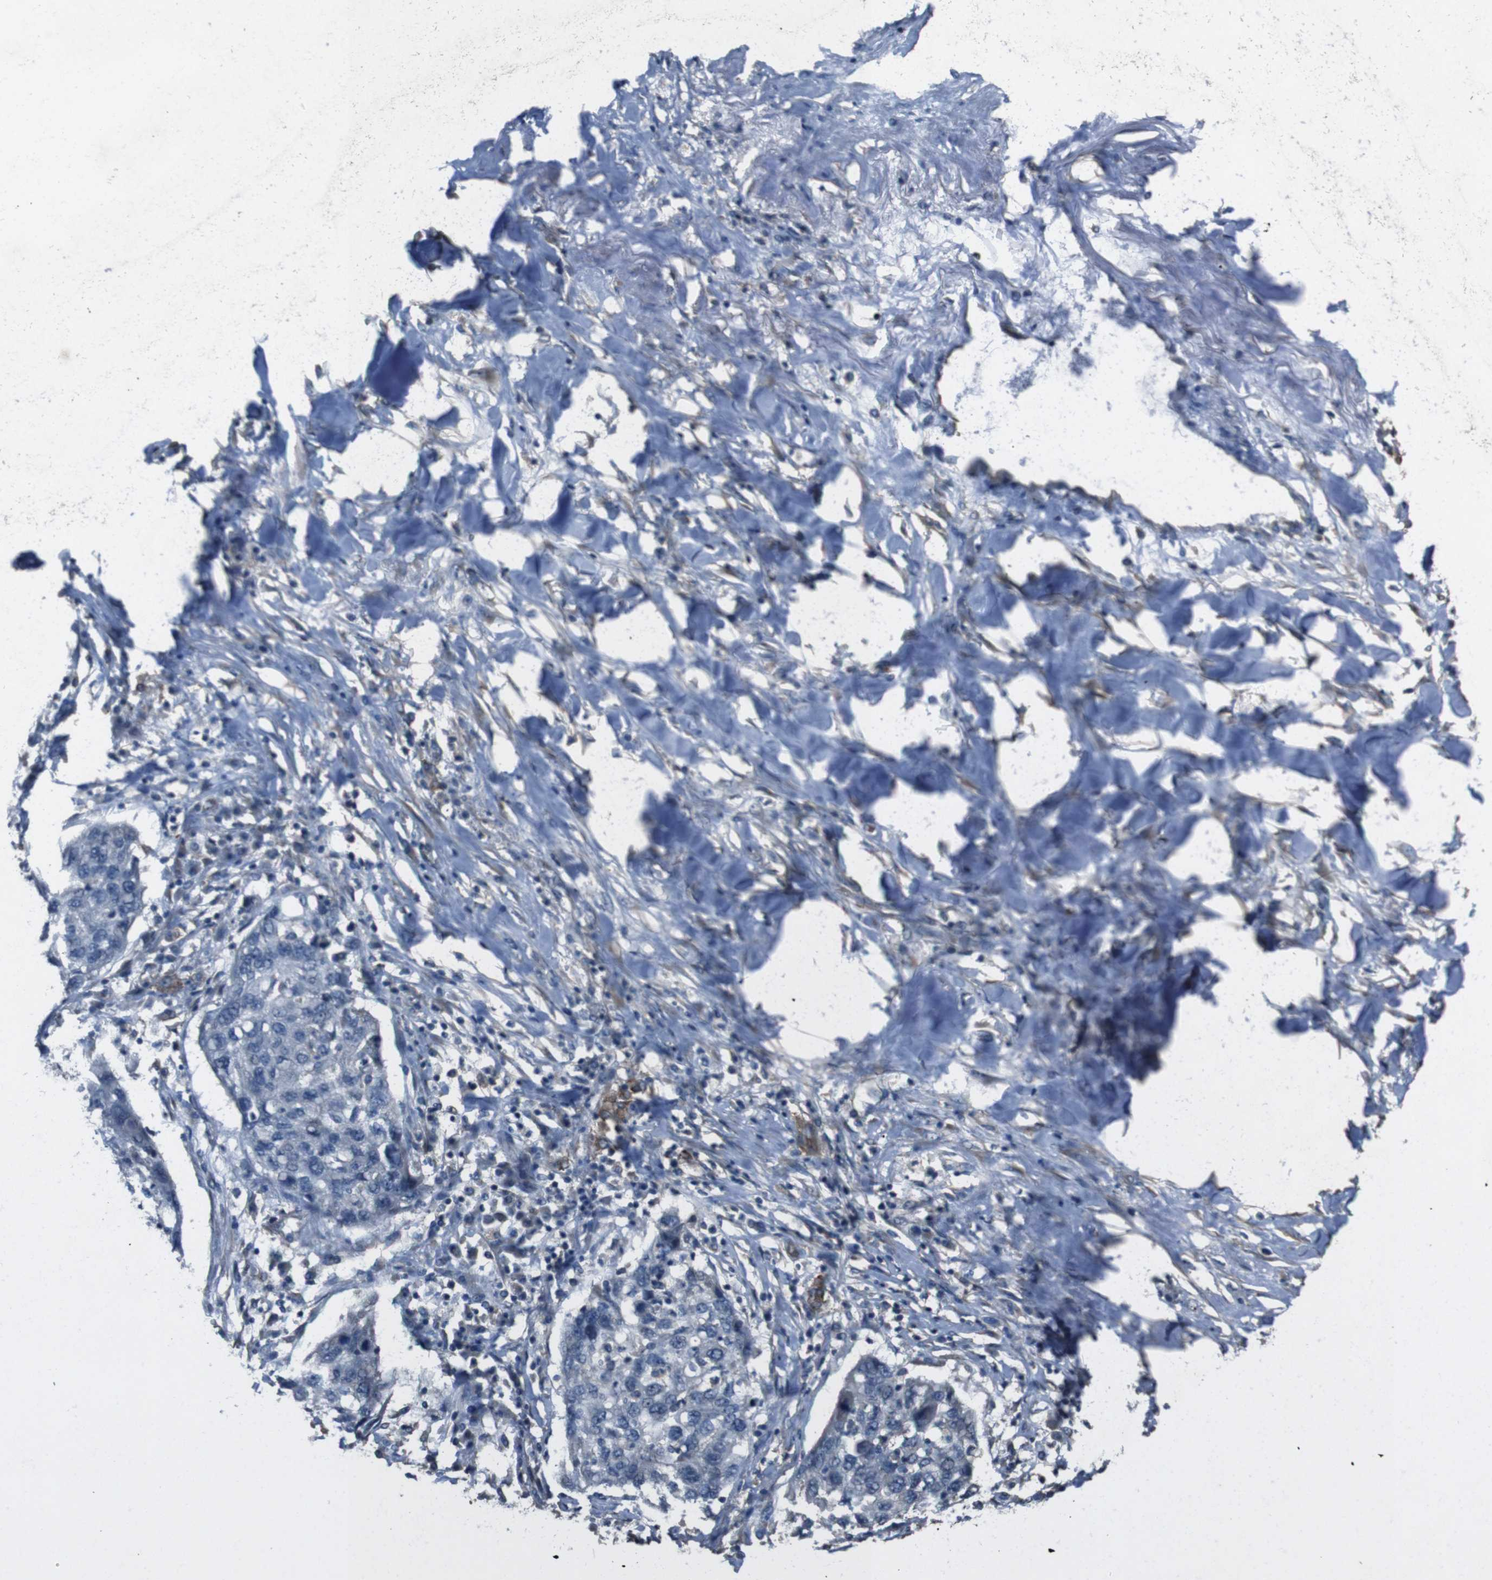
{"staining": {"intensity": "negative", "quantity": "none", "location": "none"}, "tissue": "lung cancer", "cell_type": "Tumor cells", "image_type": "cancer", "snomed": [{"axis": "morphology", "description": "Squamous cell carcinoma, NOS"}, {"axis": "topography", "description": "Lung"}], "caption": "This is an IHC image of human lung cancer (squamous cell carcinoma). There is no expression in tumor cells.", "gene": "NAALADL2", "patient": {"sex": "female", "age": 63}}